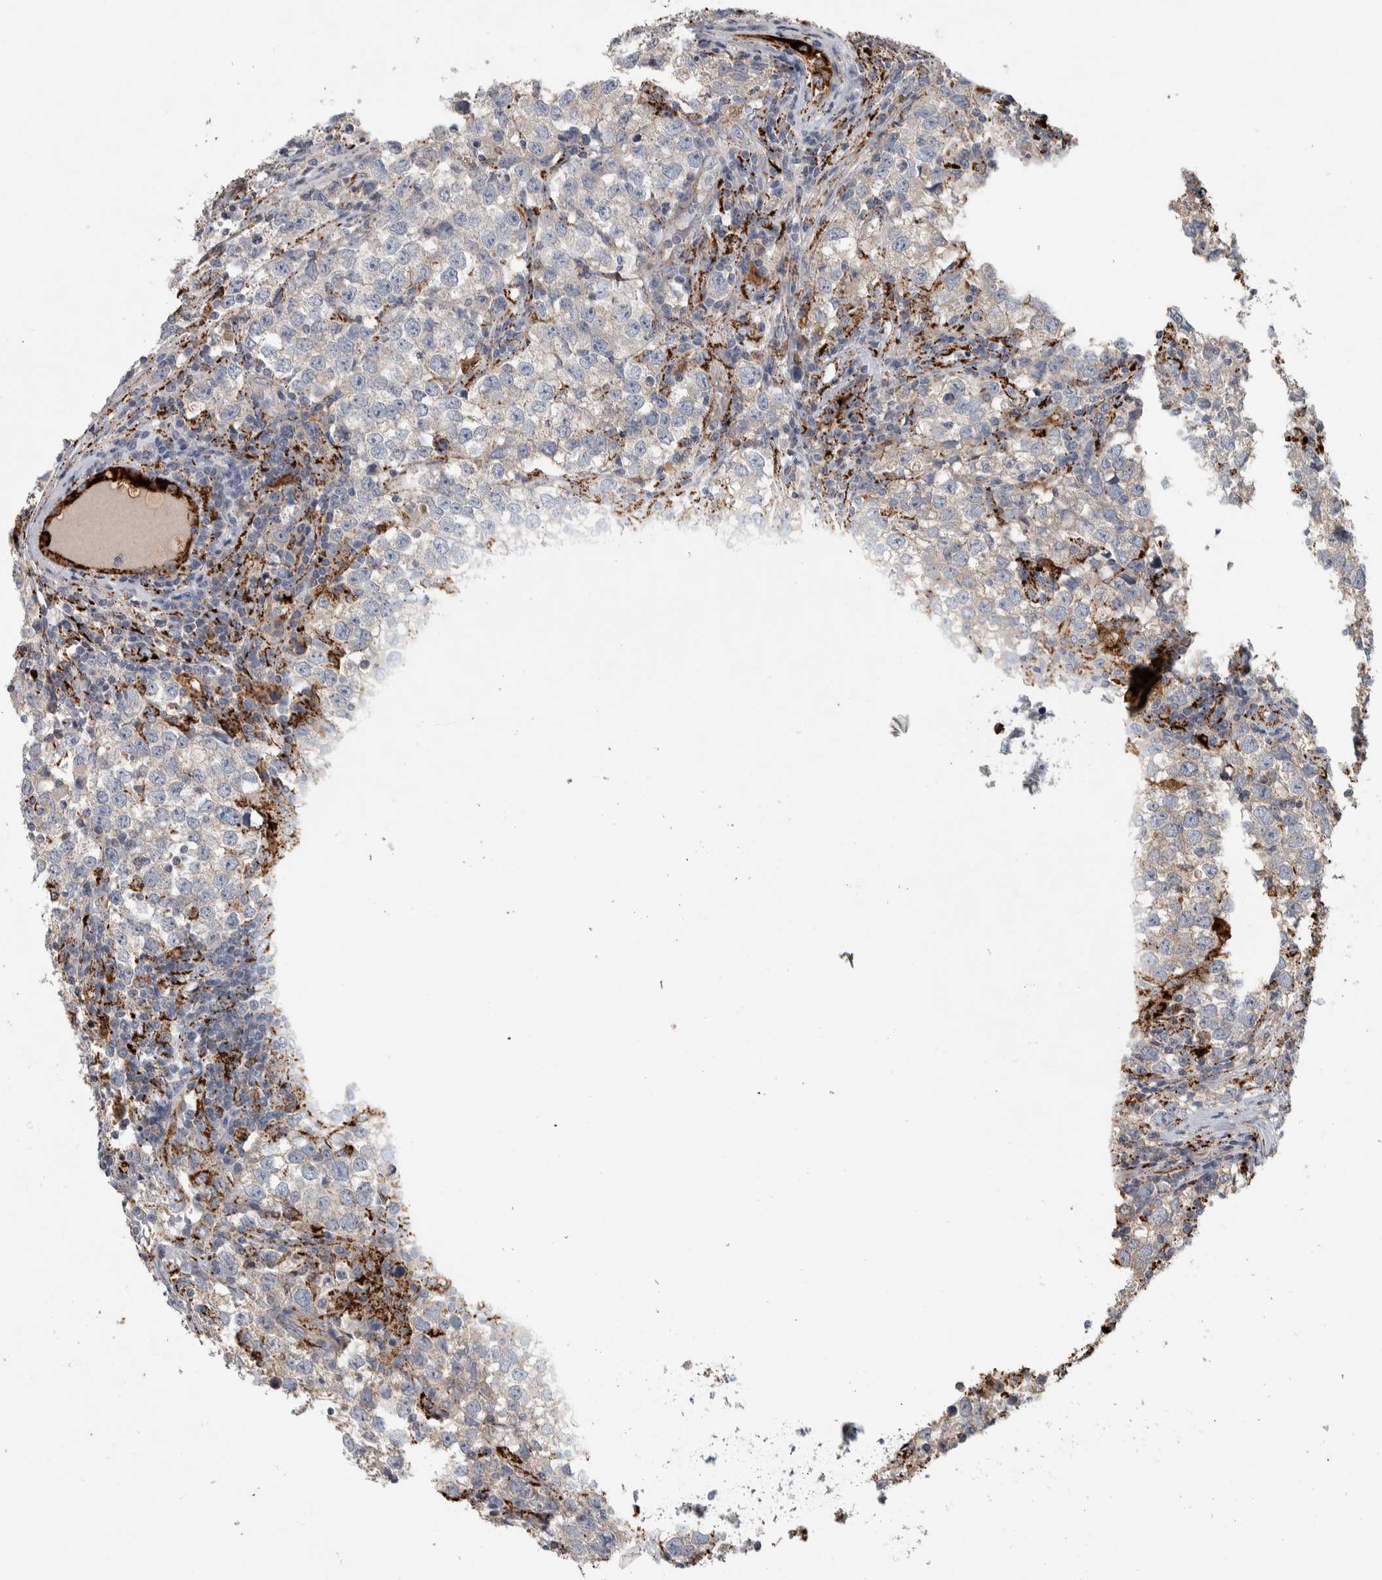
{"staining": {"intensity": "negative", "quantity": "none", "location": "none"}, "tissue": "testis cancer", "cell_type": "Tumor cells", "image_type": "cancer", "snomed": [{"axis": "morphology", "description": "Seminoma, NOS"}, {"axis": "morphology", "description": "Carcinoma, Embryonal, NOS"}, {"axis": "topography", "description": "Testis"}], "caption": "IHC histopathology image of neoplastic tissue: human testis cancer (seminoma) stained with DAB (3,3'-diaminobenzidine) exhibits no significant protein staining in tumor cells.", "gene": "FAM78A", "patient": {"sex": "male", "age": 28}}